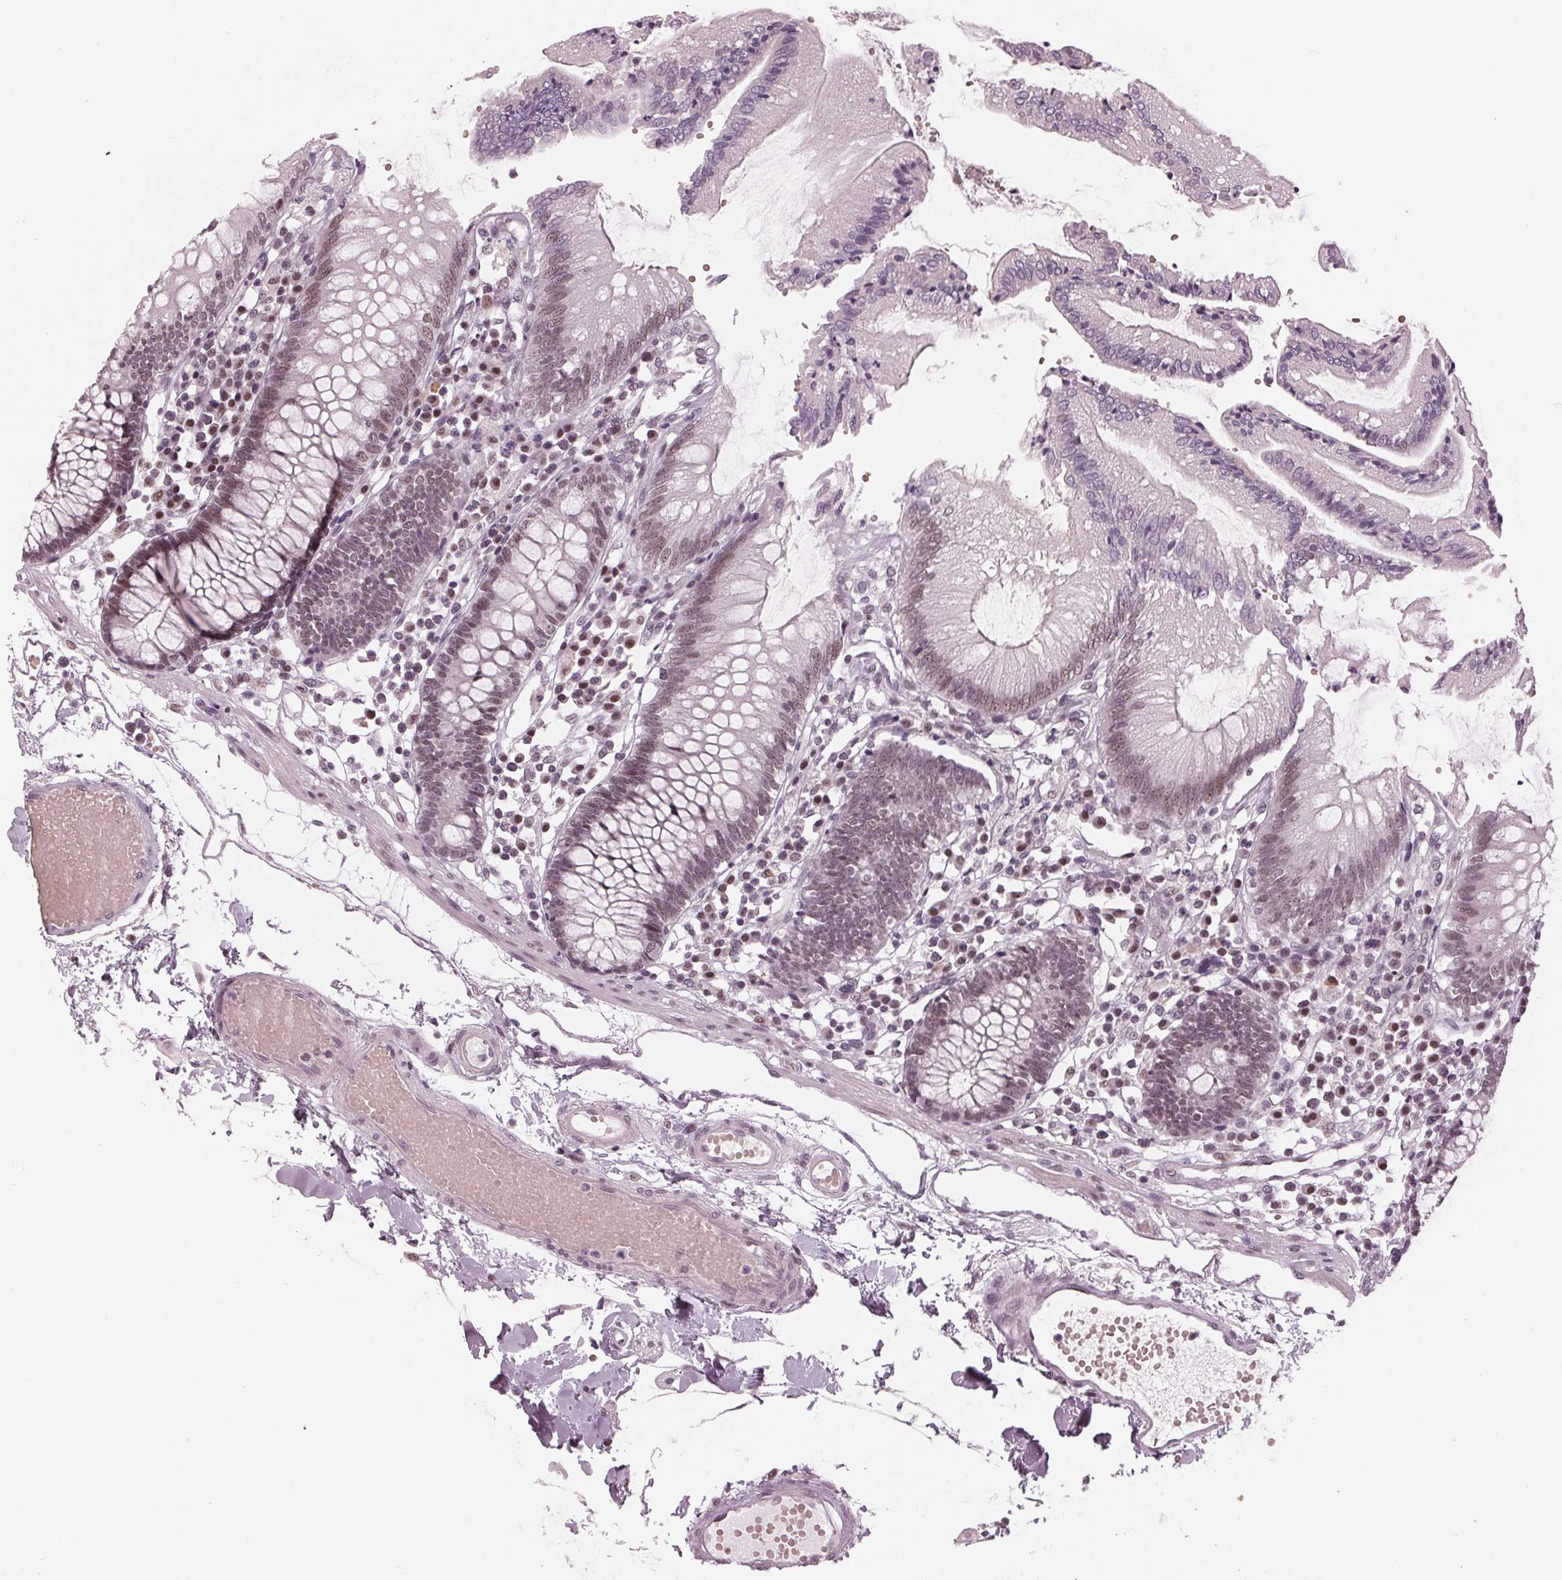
{"staining": {"intensity": "negative", "quantity": "none", "location": "none"}, "tissue": "colon", "cell_type": "Endothelial cells", "image_type": "normal", "snomed": [{"axis": "morphology", "description": "Normal tissue, NOS"}, {"axis": "morphology", "description": "Adenocarcinoma, NOS"}, {"axis": "topography", "description": "Colon"}], "caption": "Immunohistochemical staining of unremarkable human colon demonstrates no significant staining in endothelial cells. (DAB (3,3'-diaminobenzidine) immunohistochemistry visualized using brightfield microscopy, high magnification).", "gene": "DNMT3L", "patient": {"sex": "male", "age": 83}}